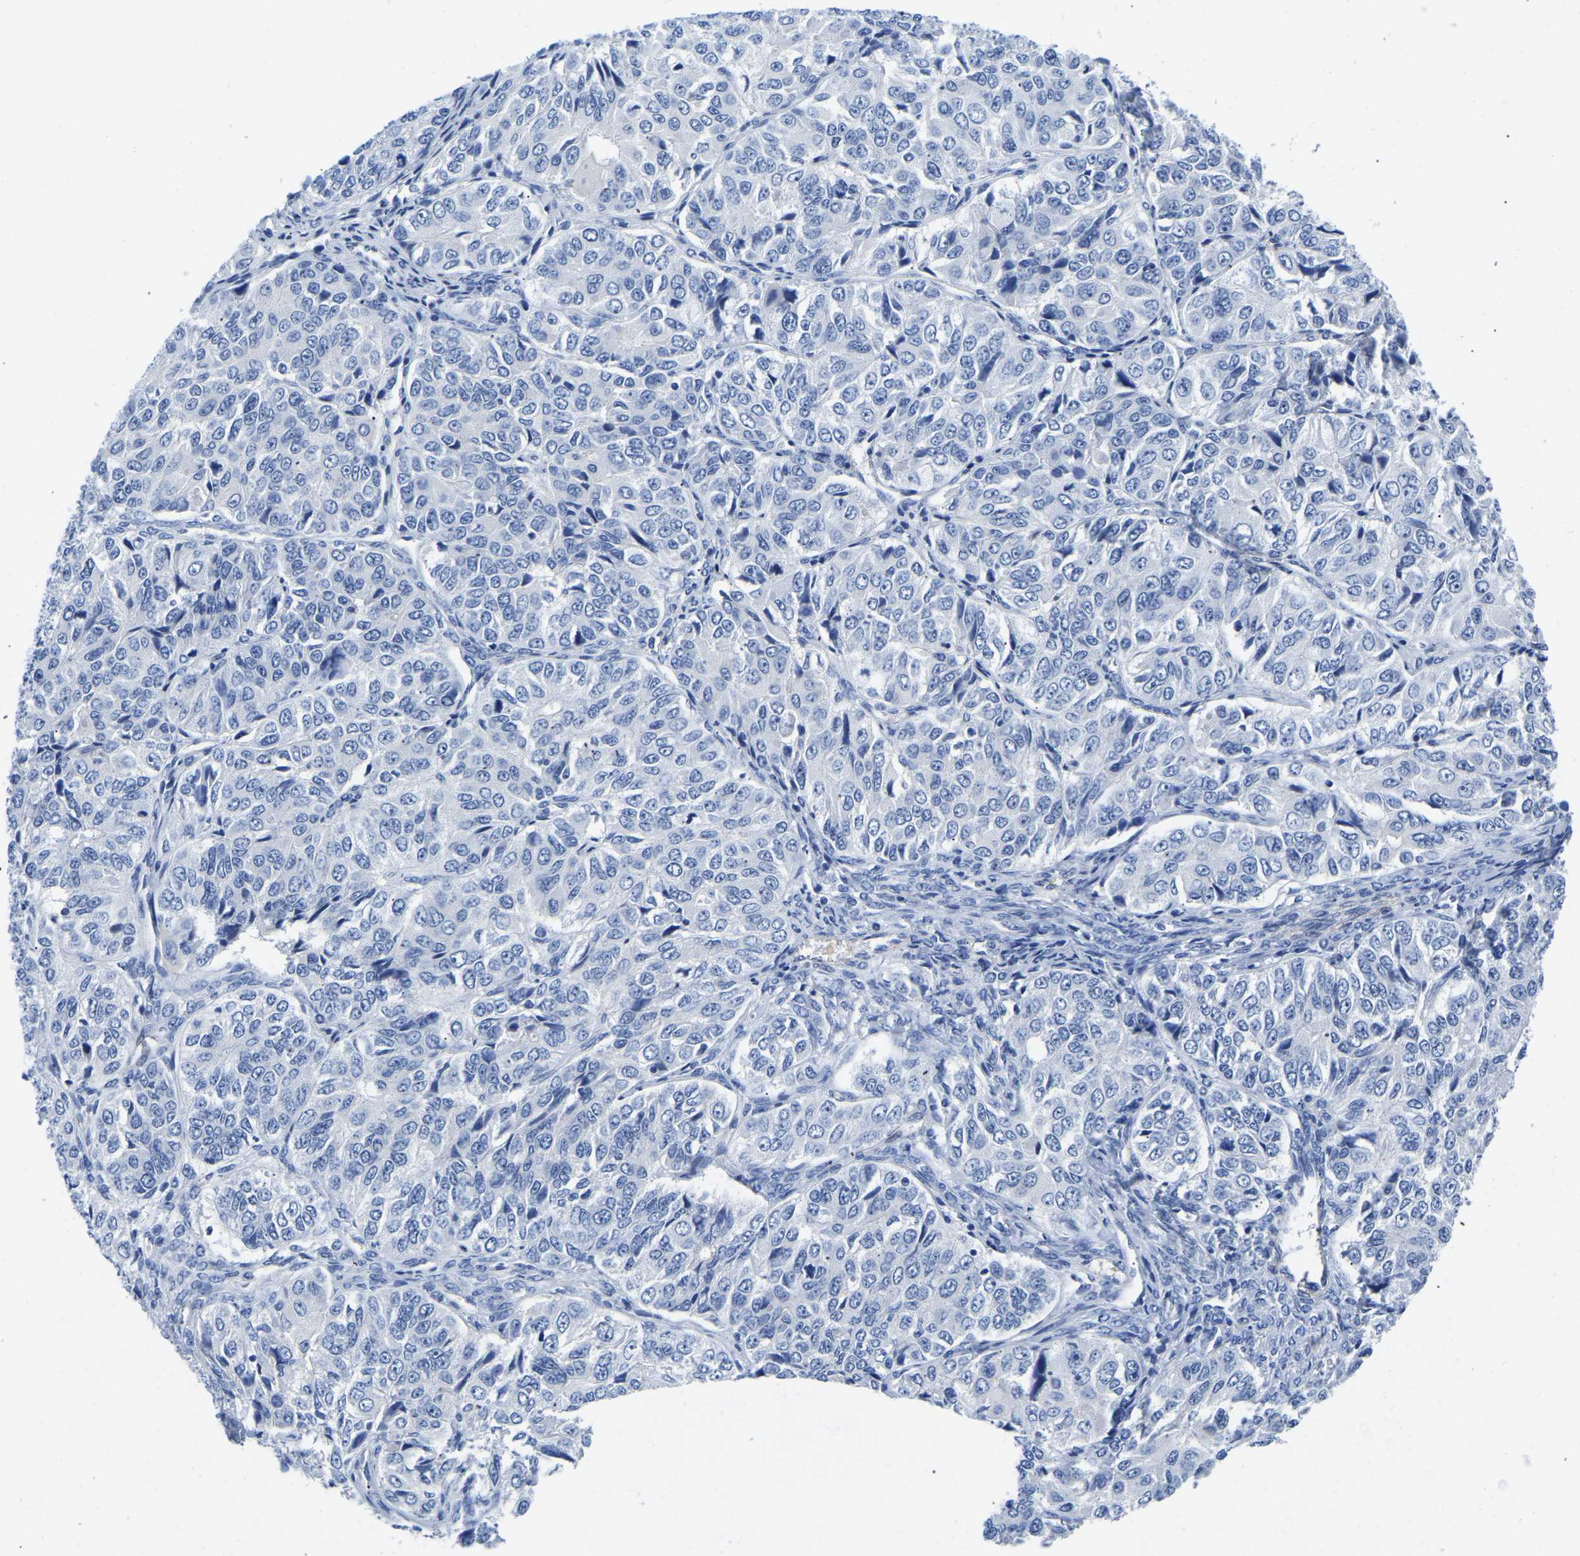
{"staining": {"intensity": "negative", "quantity": "none", "location": "none"}, "tissue": "ovarian cancer", "cell_type": "Tumor cells", "image_type": "cancer", "snomed": [{"axis": "morphology", "description": "Carcinoma, endometroid"}, {"axis": "topography", "description": "Ovary"}], "caption": "Immunohistochemistry (IHC) histopathology image of neoplastic tissue: human endometroid carcinoma (ovarian) stained with DAB exhibits no significant protein expression in tumor cells. The staining was performed using DAB (3,3'-diaminobenzidine) to visualize the protein expression in brown, while the nuclei were stained in blue with hematoxylin (Magnification: 20x).", "gene": "UPK3A", "patient": {"sex": "female", "age": 51}}